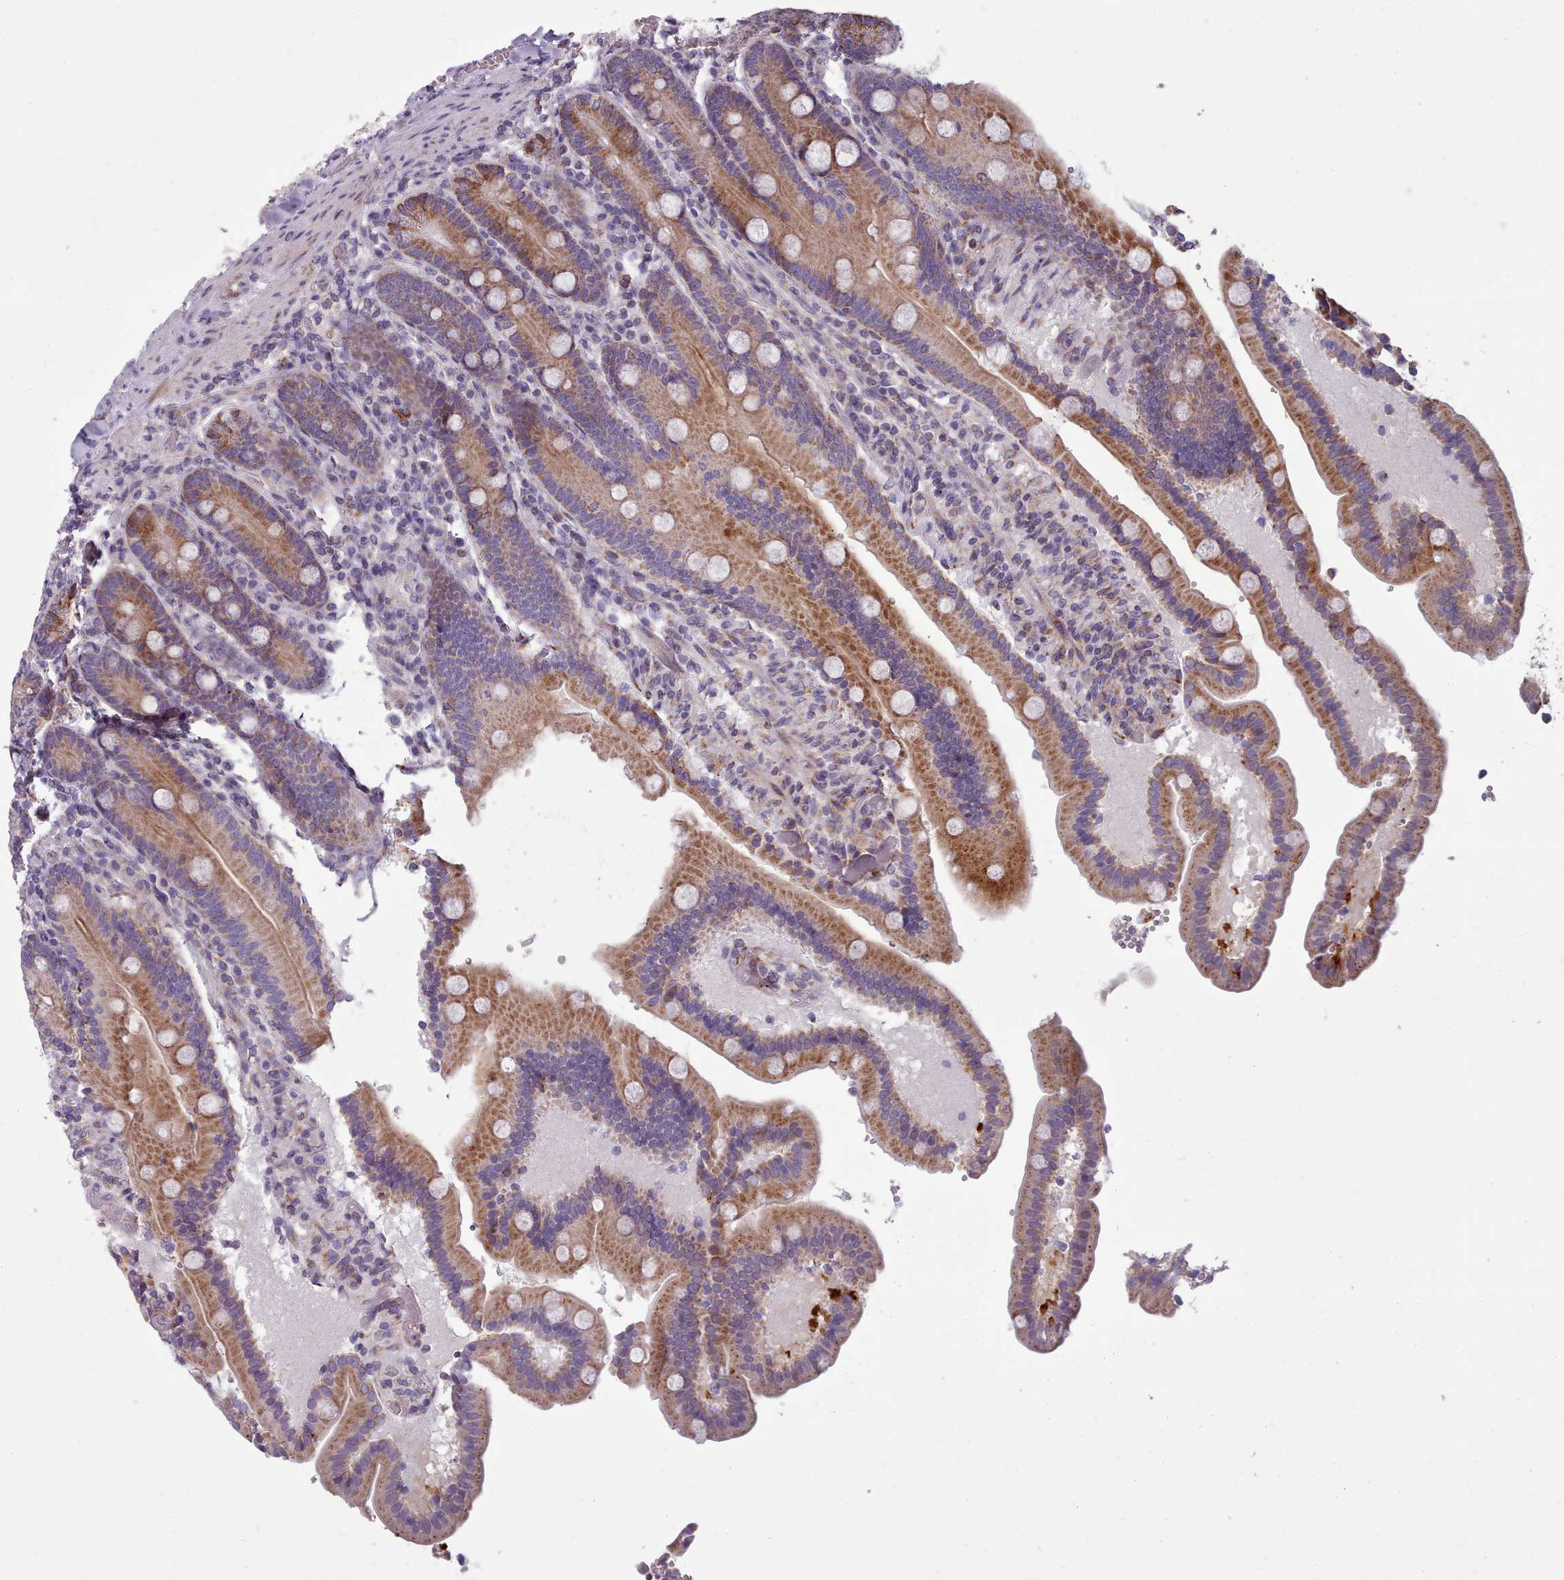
{"staining": {"intensity": "moderate", "quantity": "25%-75%", "location": "cytoplasmic/membranous"}, "tissue": "duodenum", "cell_type": "Glandular cells", "image_type": "normal", "snomed": [{"axis": "morphology", "description": "Normal tissue, NOS"}, {"axis": "topography", "description": "Duodenum"}], "caption": "Normal duodenum reveals moderate cytoplasmic/membranous expression in about 25%-75% of glandular cells The staining is performed using DAB brown chromogen to label protein expression. The nuclei are counter-stained blue using hematoxylin..", "gene": "FKBP10", "patient": {"sex": "female", "age": 62}}